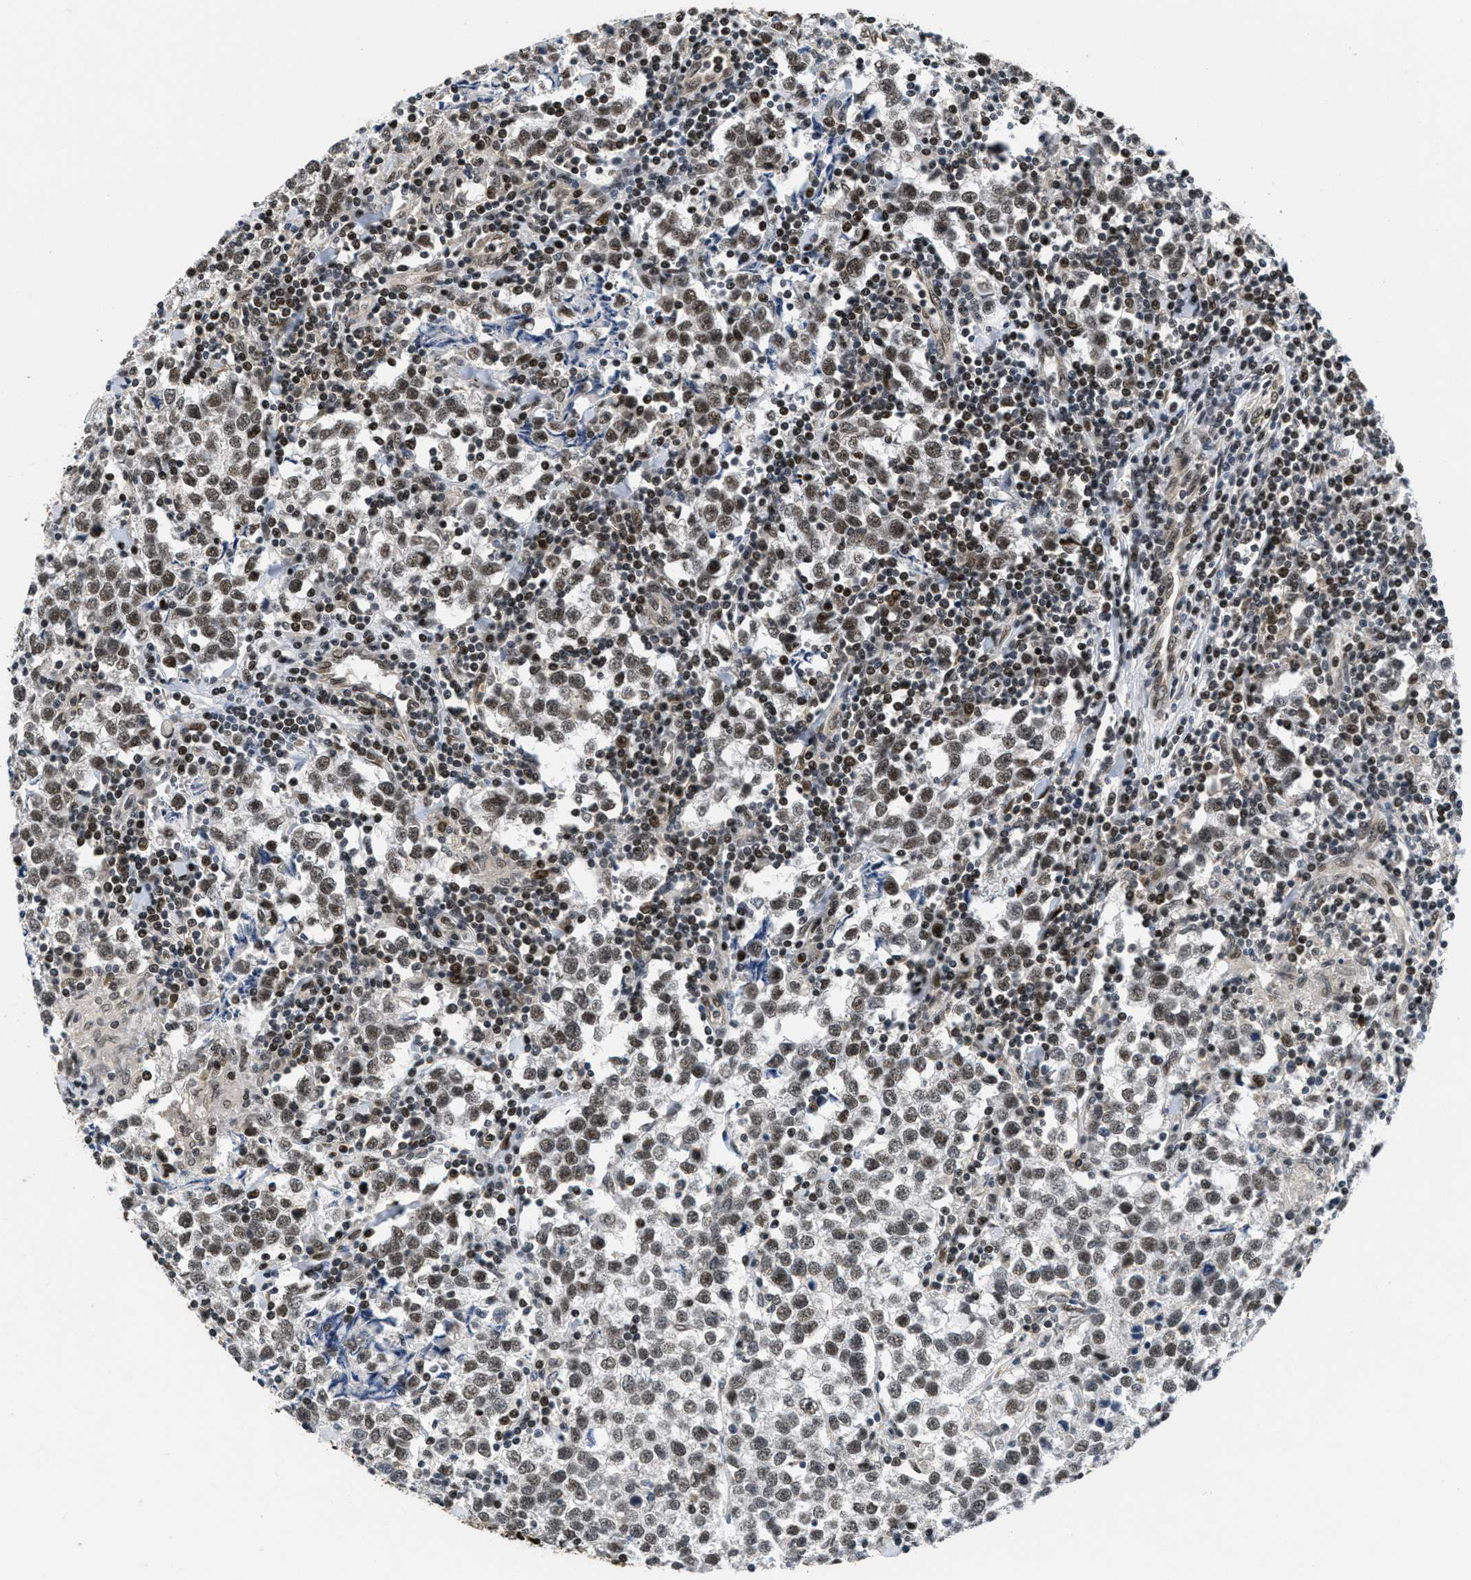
{"staining": {"intensity": "moderate", "quantity": ">75%", "location": "nuclear"}, "tissue": "testis cancer", "cell_type": "Tumor cells", "image_type": "cancer", "snomed": [{"axis": "morphology", "description": "Seminoma, NOS"}, {"axis": "morphology", "description": "Carcinoma, Embryonal, NOS"}, {"axis": "topography", "description": "Testis"}], "caption": "This image reveals IHC staining of human testis cancer (embryonal carcinoma), with medium moderate nuclear expression in about >75% of tumor cells.", "gene": "CUL4B", "patient": {"sex": "male", "age": 36}}